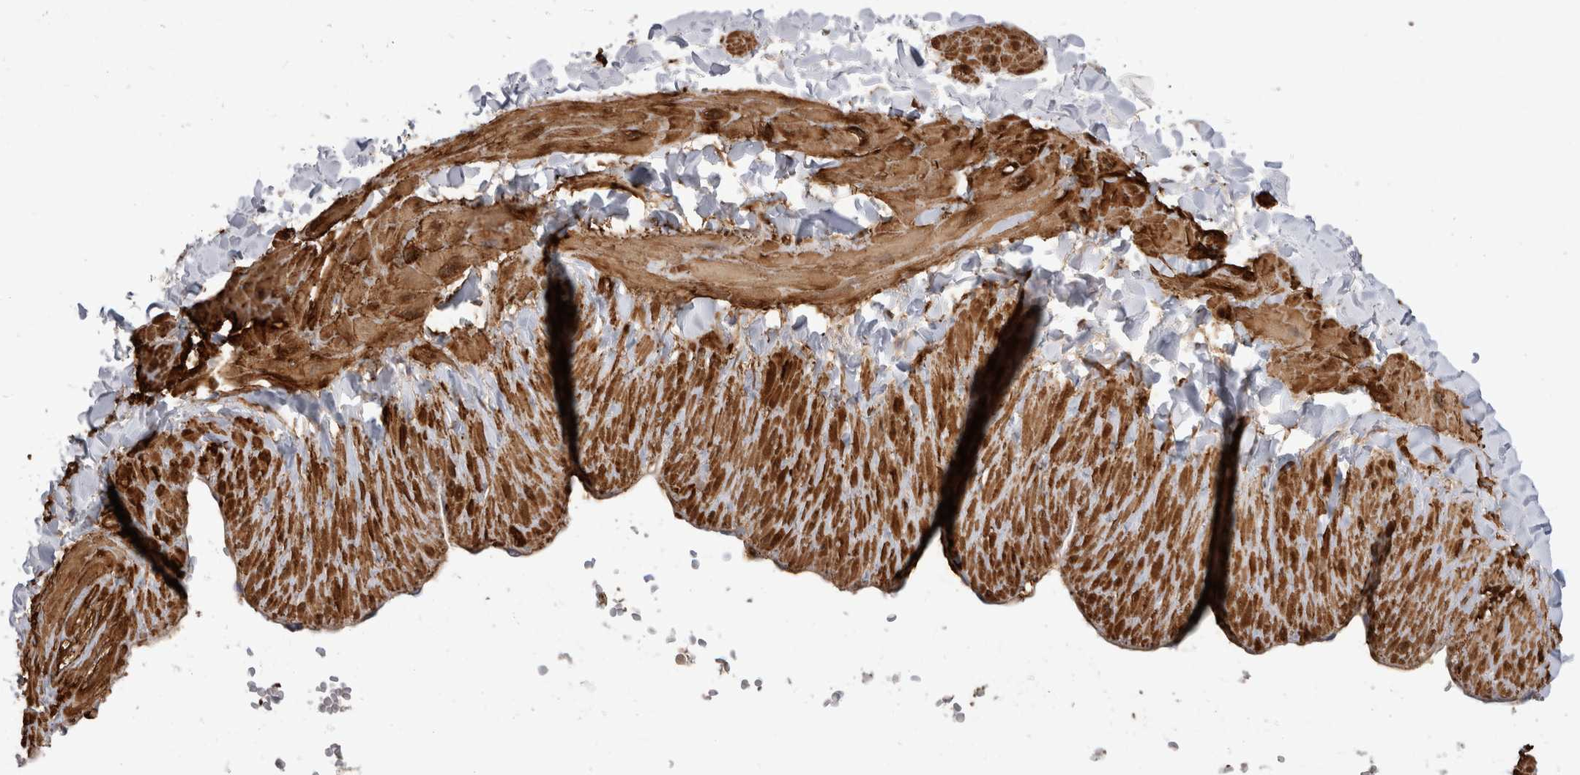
{"staining": {"intensity": "negative", "quantity": "none", "location": "none"}, "tissue": "soft tissue", "cell_type": "Fibroblasts", "image_type": "normal", "snomed": [{"axis": "morphology", "description": "Normal tissue, NOS"}, {"axis": "topography", "description": "Adipose tissue"}, {"axis": "topography", "description": "Vascular tissue"}, {"axis": "topography", "description": "Peripheral nerve tissue"}], "caption": "Immunohistochemistry (IHC) of benign human soft tissue exhibits no expression in fibroblasts.", "gene": "EPRS1", "patient": {"sex": "male", "age": 25}}